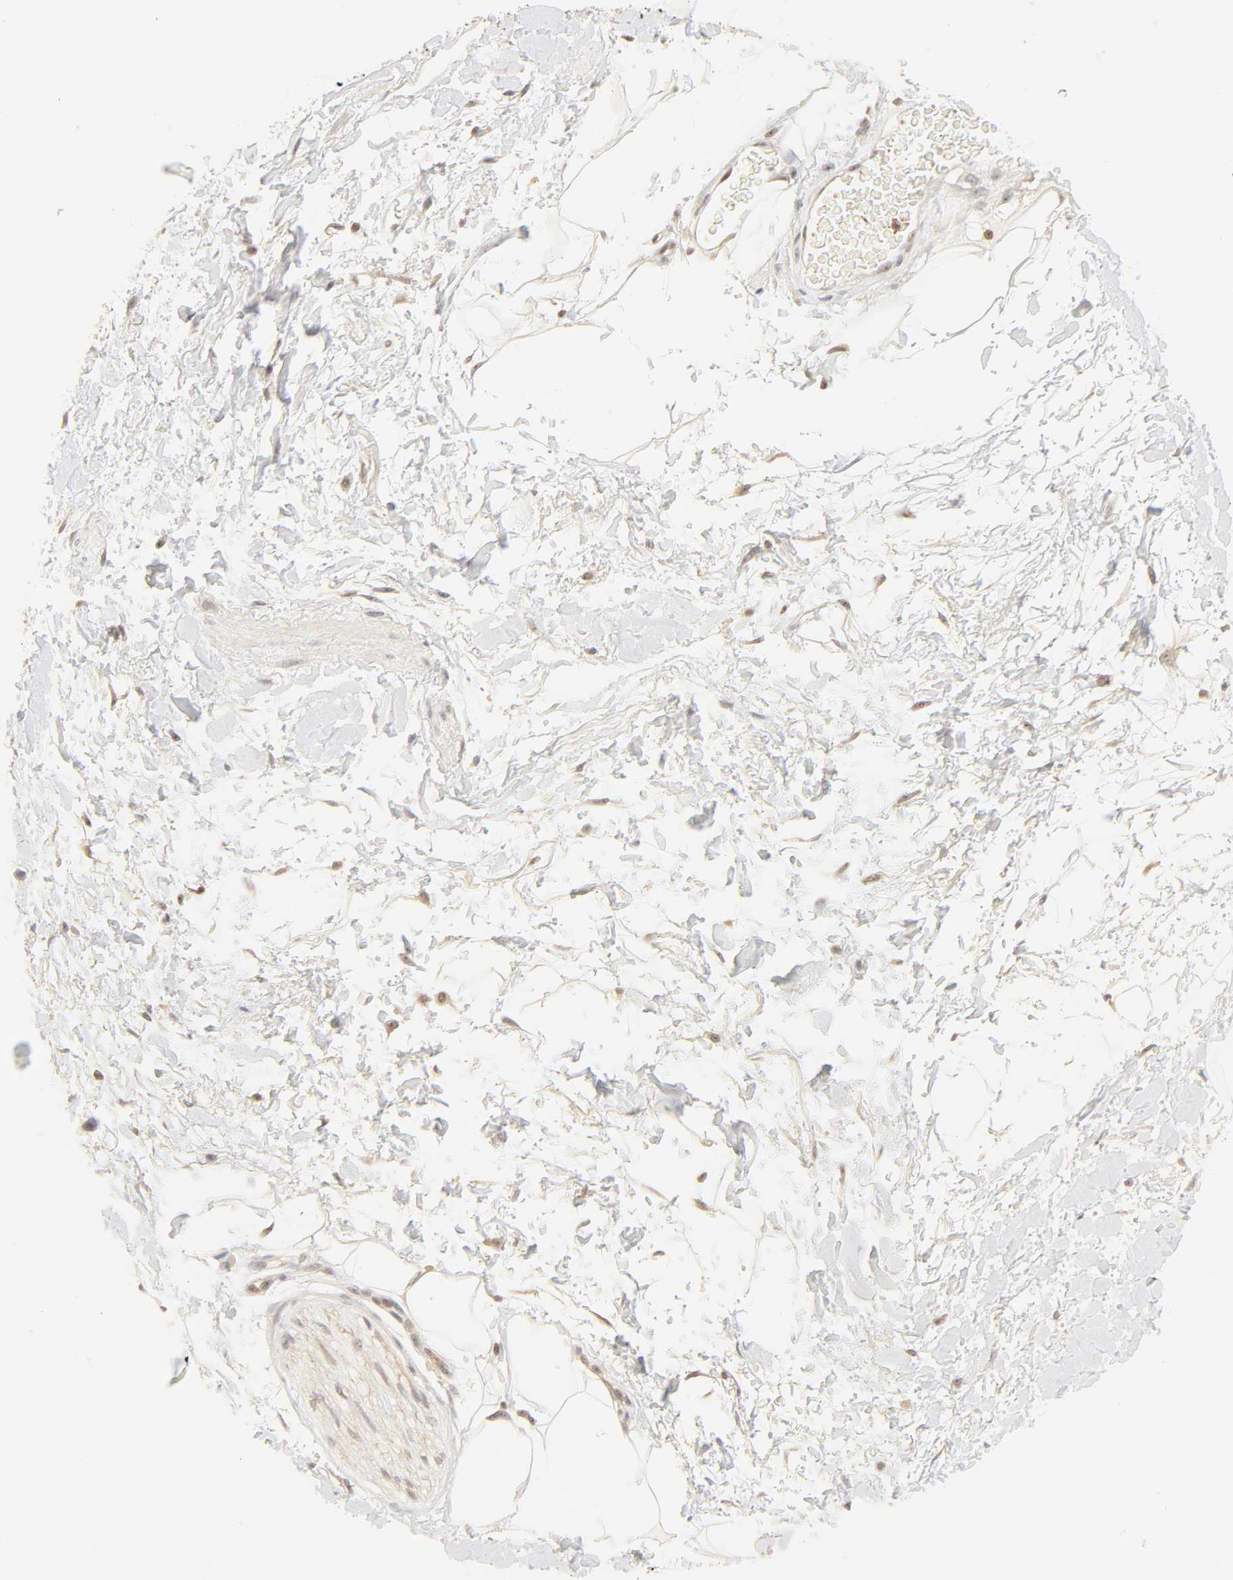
{"staining": {"intensity": "moderate", "quantity": "<25%", "location": "cytoplasmic/membranous,nuclear"}, "tissue": "adipose tissue", "cell_type": "Adipocytes", "image_type": "normal", "snomed": [{"axis": "morphology", "description": "Normal tissue, NOS"}, {"axis": "topography", "description": "Soft tissue"}, {"axis": "topography", "description": "Peripheral nerve tissue"}], "caption": "Moderate cytoplasmic/membranous,nuclear staining is seen in about <25% of adipocytes in benign adipose tissue. The protein of interest is shown in brown color, while the nuclei are stained blue.", "gene": "KIF2A", "patient": {"sex": "female", "age": 71}}